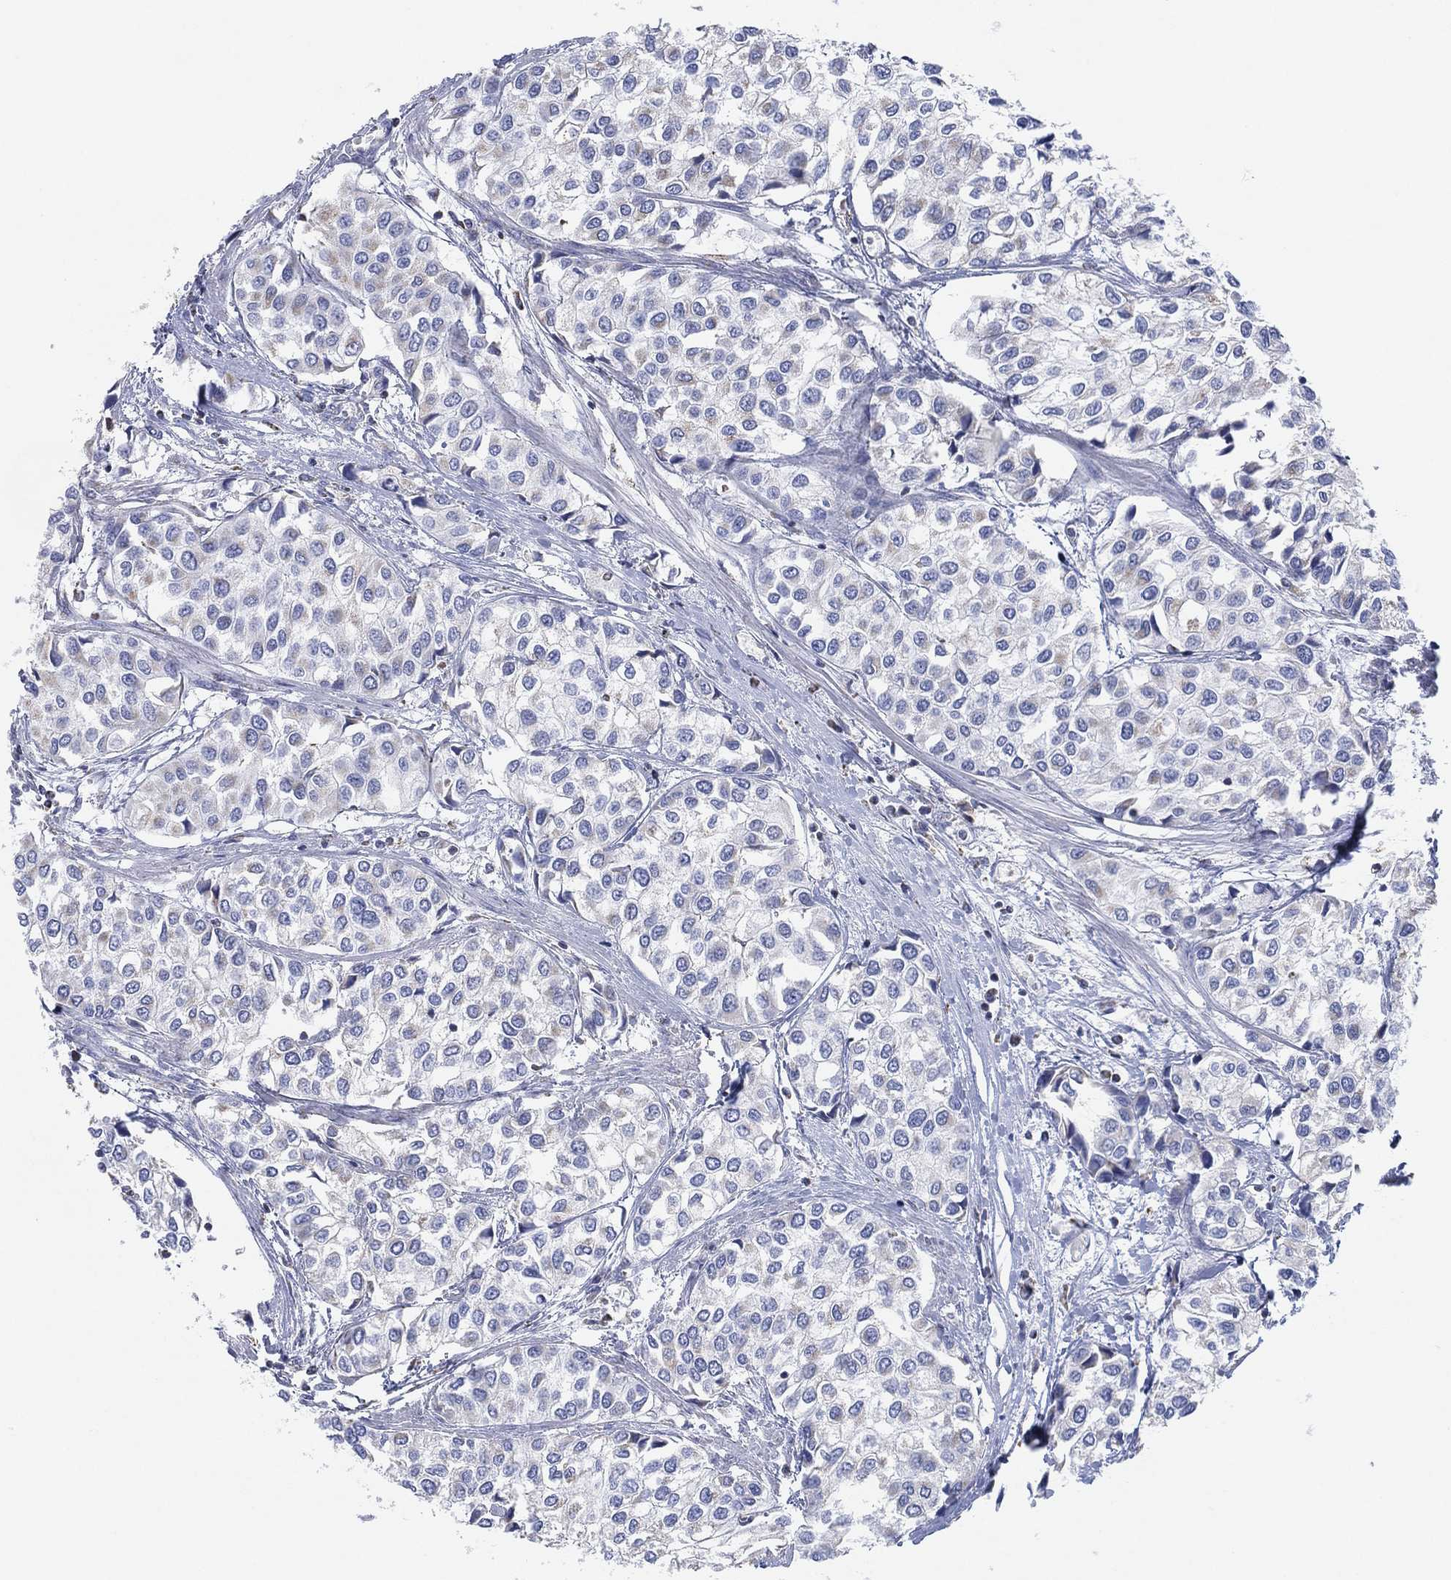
{"staining": {"intensity": "negative", "quantity": "none", "location": "none"}, "tissue": "urothelial cancer", "cell_type": "Tumor cells", "image_type": "cancer", "snomed": [{"axis": "morphology", "description": "Urothelial carcinoma, High grade"}, {"axis": "topography", "description": "Urinary bladder"}], "caption": "A histopathology image of urothelial carcinoma (high-grade) stained for a protein exhibits no brown staining in tumor cells. Nuclei are stained in blue.", "gene": "CFTR", "patient": {"sex": "male", "age": 73}}